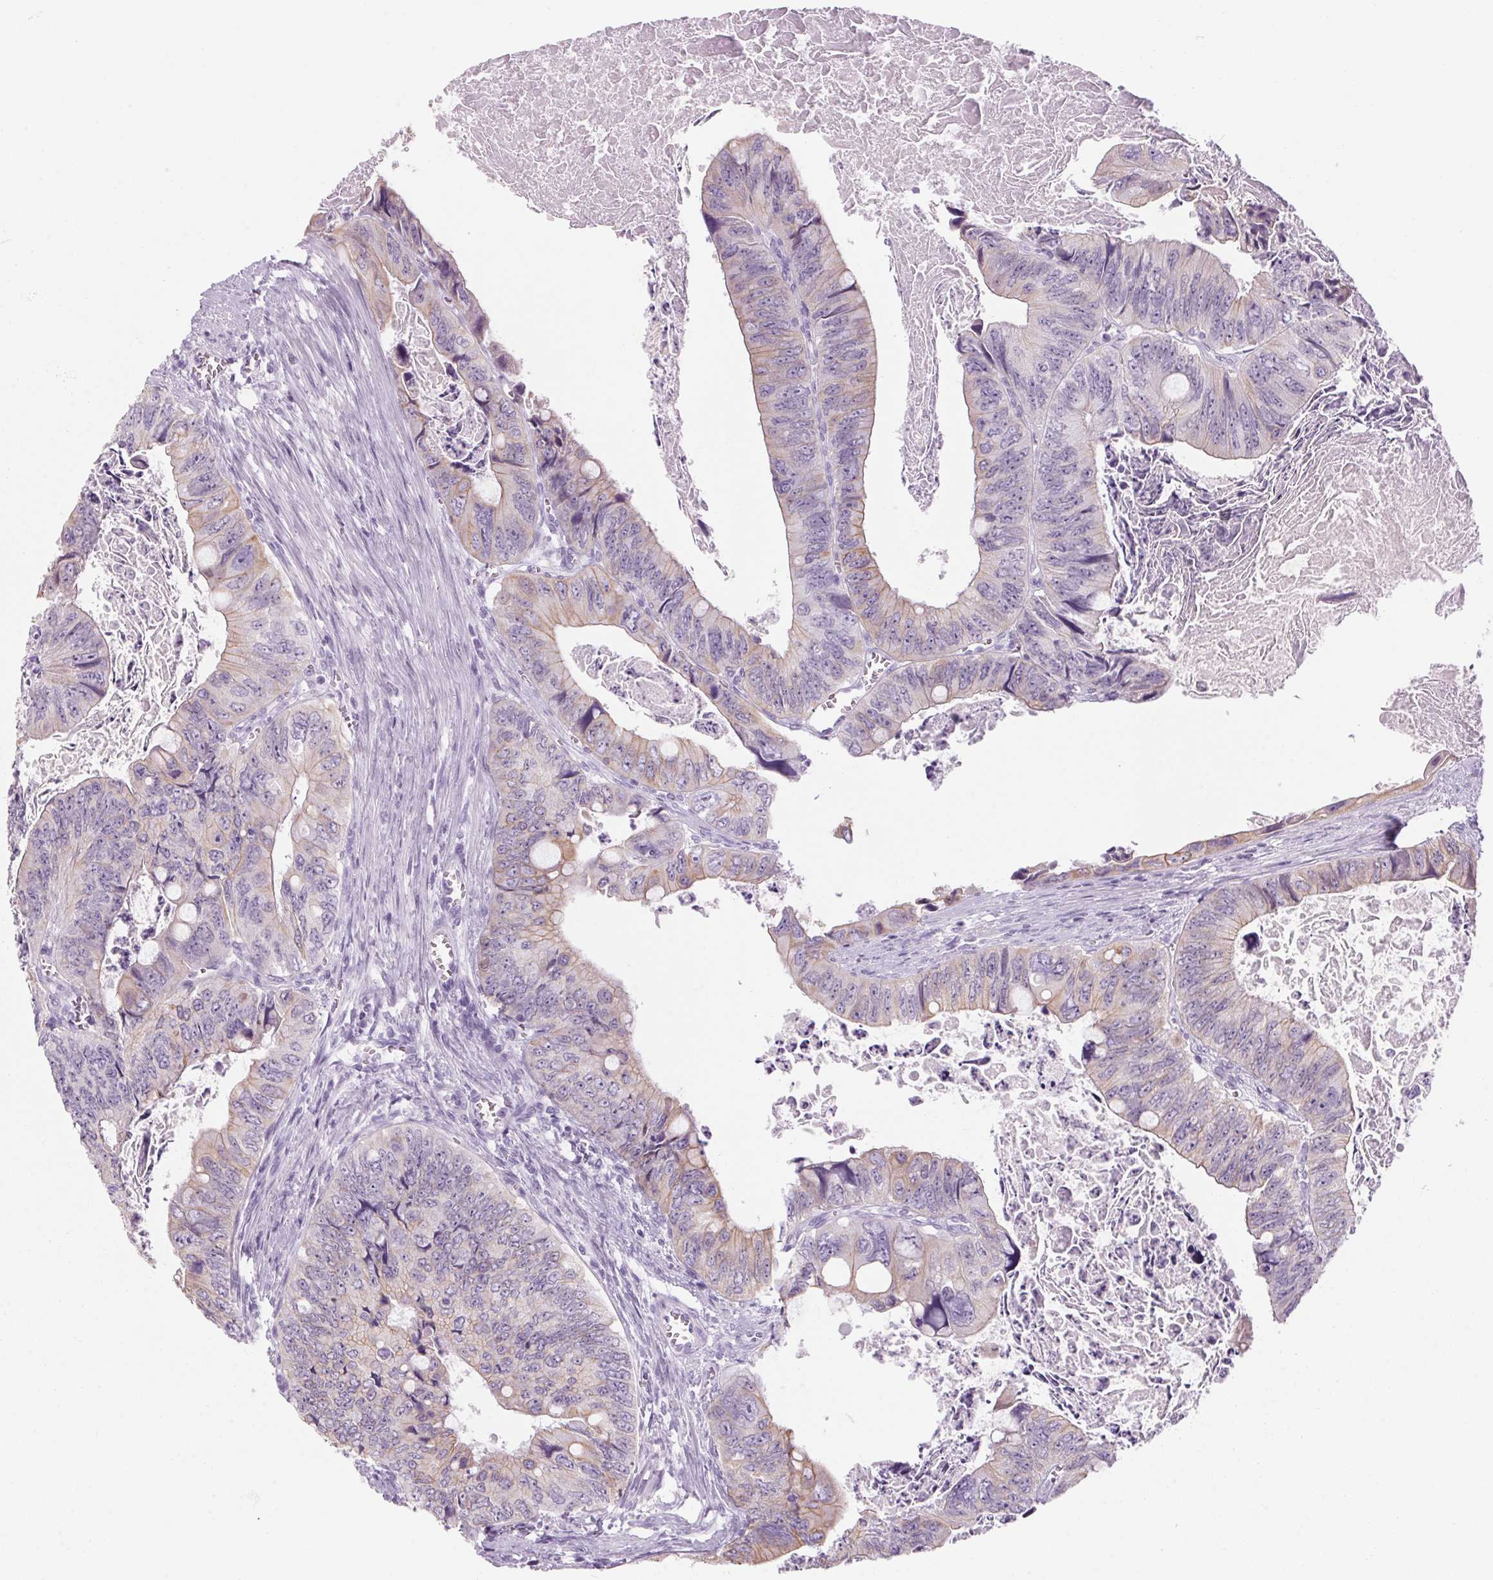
{"staining": {"intensity": "weak", "quantity": "25%-75%", "location": "cytoplasmic/membranous"}, "tissue": "colorectal cancer", "cell_type": "Tumor cells", "image_type": "cancer", "snomed": [{"axis": "morphology", "description": "Adenocarcinoma, NOS"}, {"axis": "topography", "description": "Colon"}], "caption": "Brown immunohistochemical staining in human adenocarcinoma (colorectal) shows weak cytoplasmic/membranous expression in about 25%-75% of tumor cells.", "gene": "RPTN", "patient": {"sex": "female", "age": 84}}